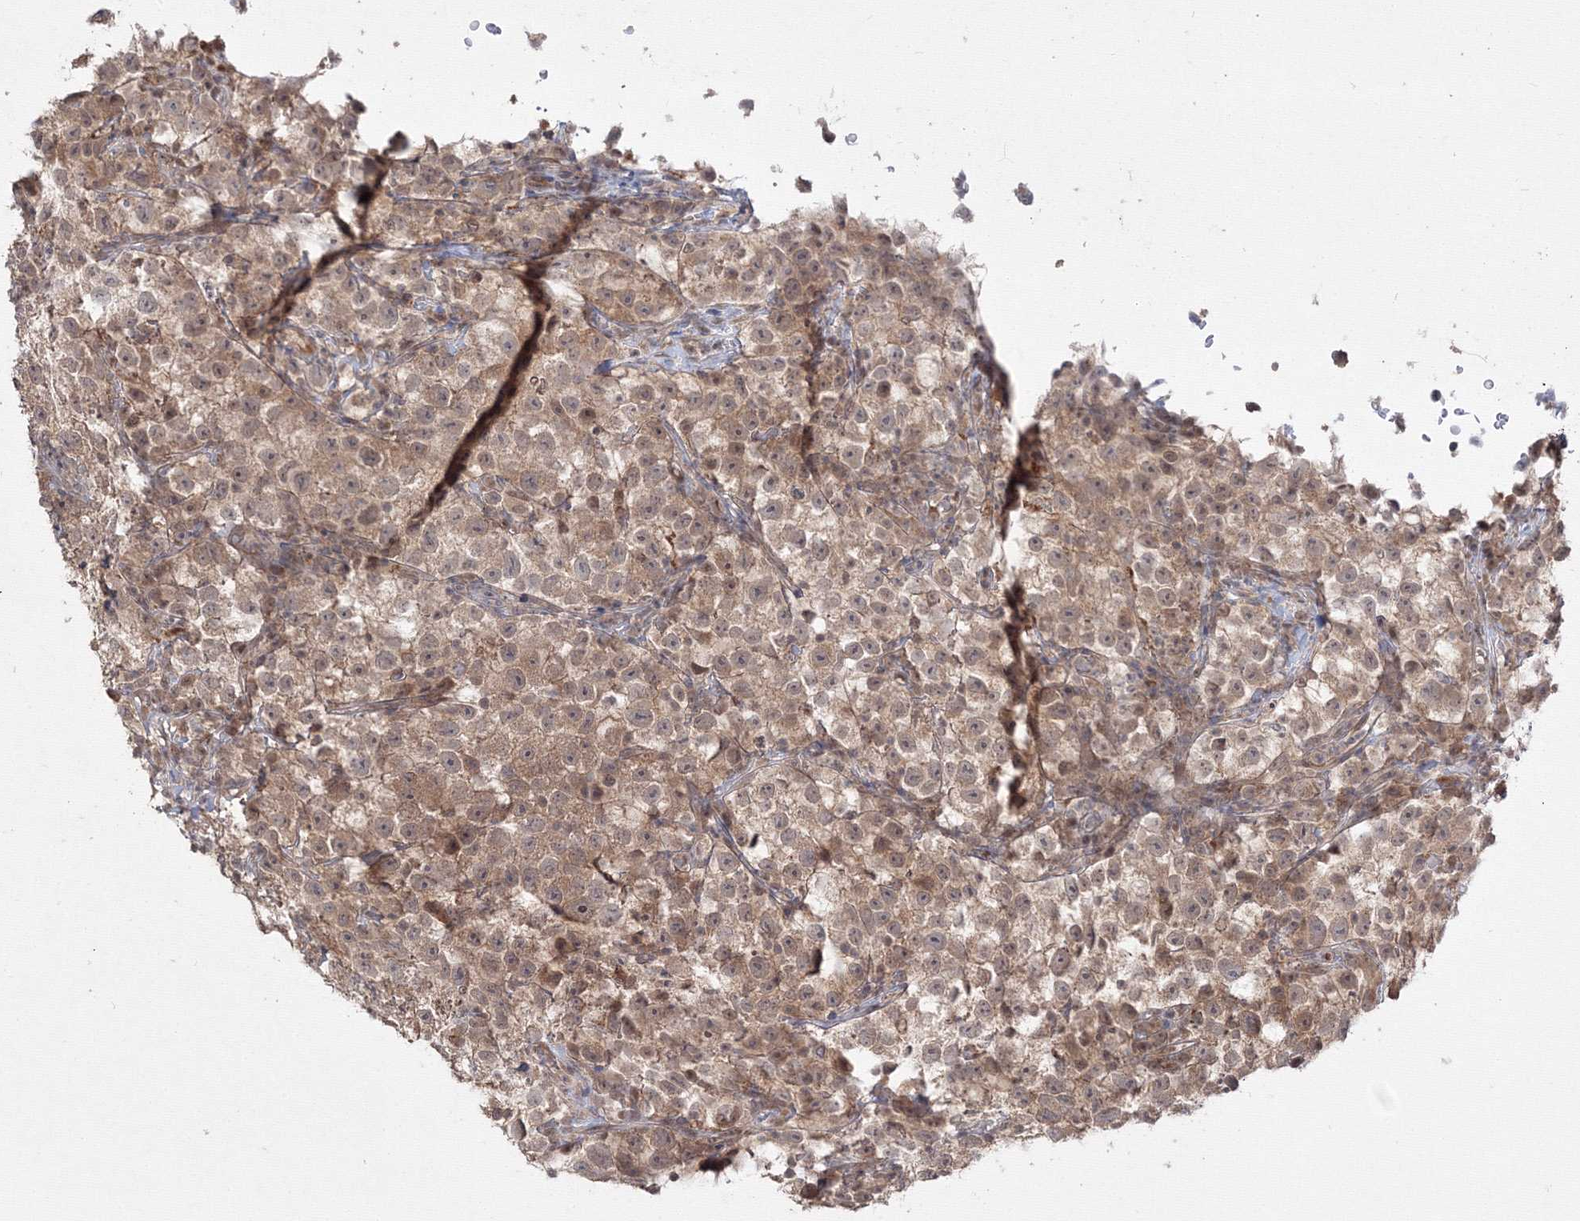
{"staining": {"intensity": "moderate", "quantity": "<25%", "location": "cytoplasmic/membranous"}, "tissue": "testis cancer", "cell_type": "Tumor cells", "image_type": "cancer", "snomed": [{"axis": "morphology", "description": "Seminoma, NOS"}, {"axis": "topography", "description": "Testis"}], "caption": "This histopathology image shows IHC staining of testis cancer, with low moderate cytoplasmic/membranous expression in about <25% of tumor cells.", "gene": "COPS4", "patient": {"sex": "male", "age": 22}}